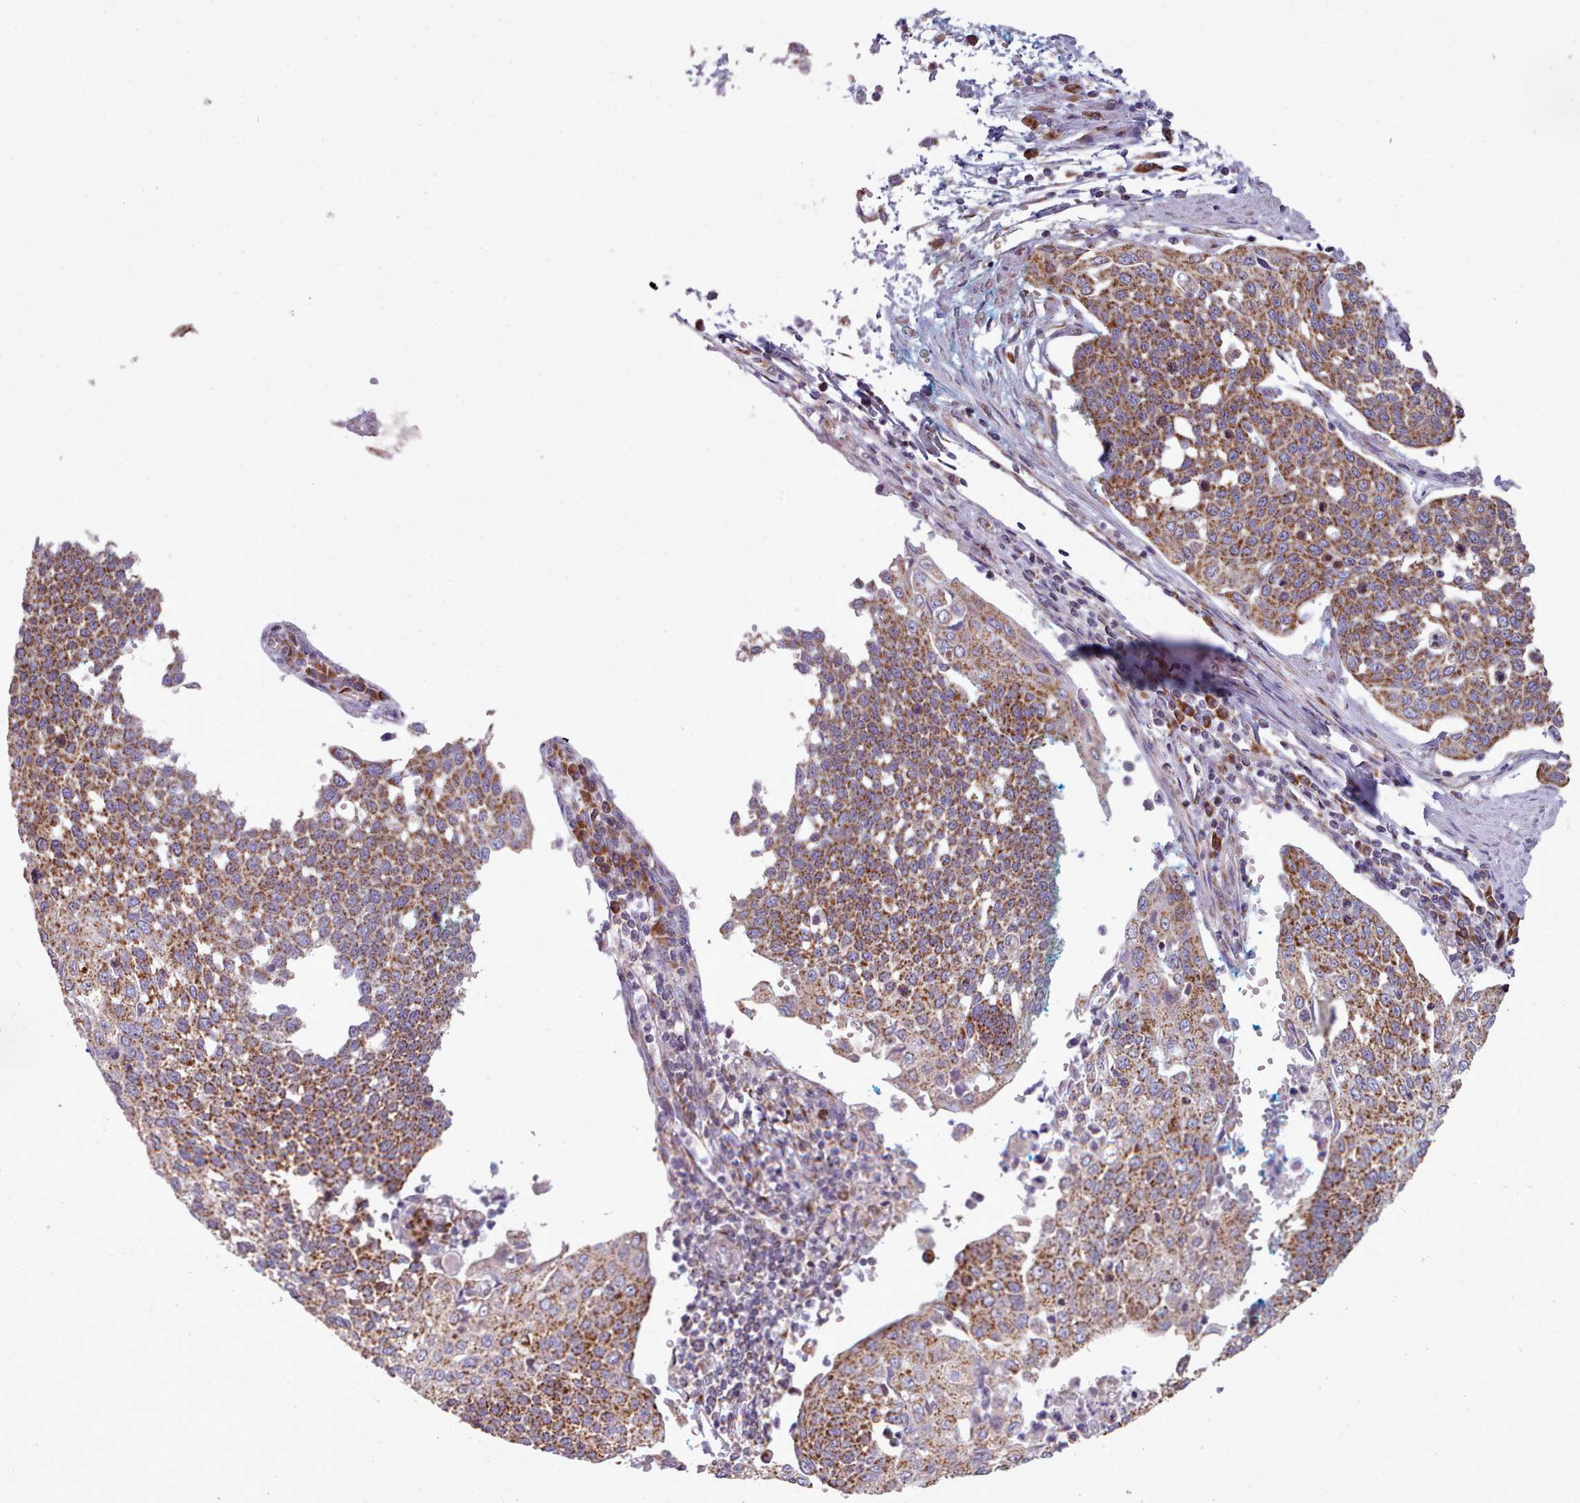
{"staining": {"intensity": "strong", "quantity": ">75%", "location": "cytoplasmic/membranous"}, "tissue": "cervical cancer", "cell_type": "Tumor cells", "image_type": "cancer", "snomed": [{"axis": "morphology", "description": "Squamous cell carcinoma, NOS"}, {"axis": "topography", "description": "Cervix"}], "caption": "An immunohistochemistry (IHC) micrograph of tumor tissue is shown. Protein staining in brown labels strong cytoplasmic/membranous positivity in cervical squamous cell carcinoma within tumor cells. The staining is performed using DAB brown chromogen to label protein expression. The nuclei are counter-stained blue using hematoxylin.", "gene": "SRP54", "patient": {"sex": "female", "age": 34}}